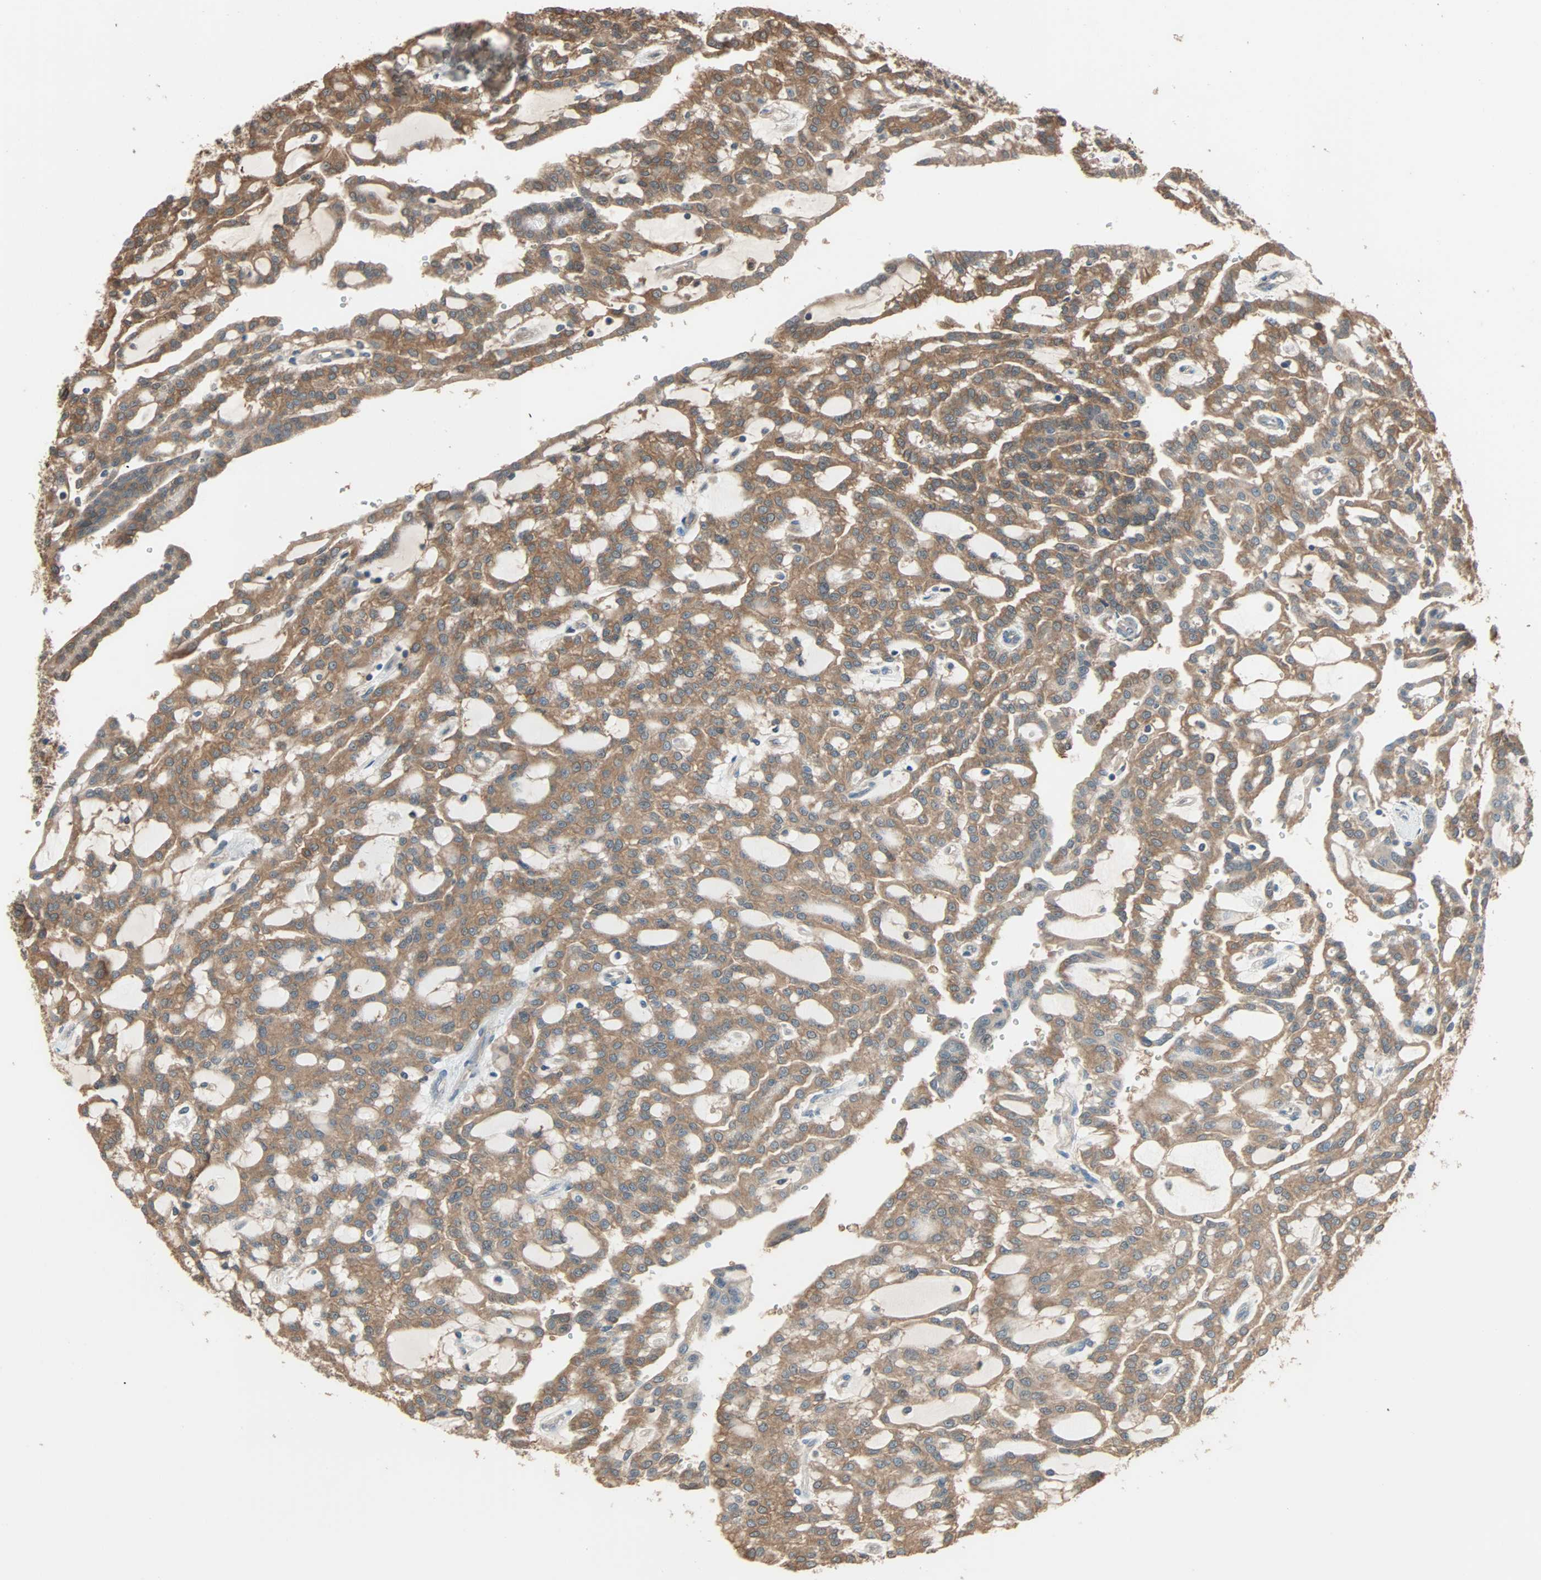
{"staining": {"intensity": "strong", "quantity": ">75%", "location": "cytoplasmic/membranous"}, "tissue": "renal cancer", "cell_type": "Tumor cells", "image_type": "cancer", "snomed": [{"axis": "morphology", "description": "Adenocarcinoma, NOS"}, {"axis": "topography", "description": "Kidney"}], "caption": "Renal adenocarcinoma stained with a brown dye exhibits strong cytoplasmic/membranous positive staining in approximately >75% of tumor cells.", "gene": "PRDX1", "patient": {"sex": "male", "age": 63}}